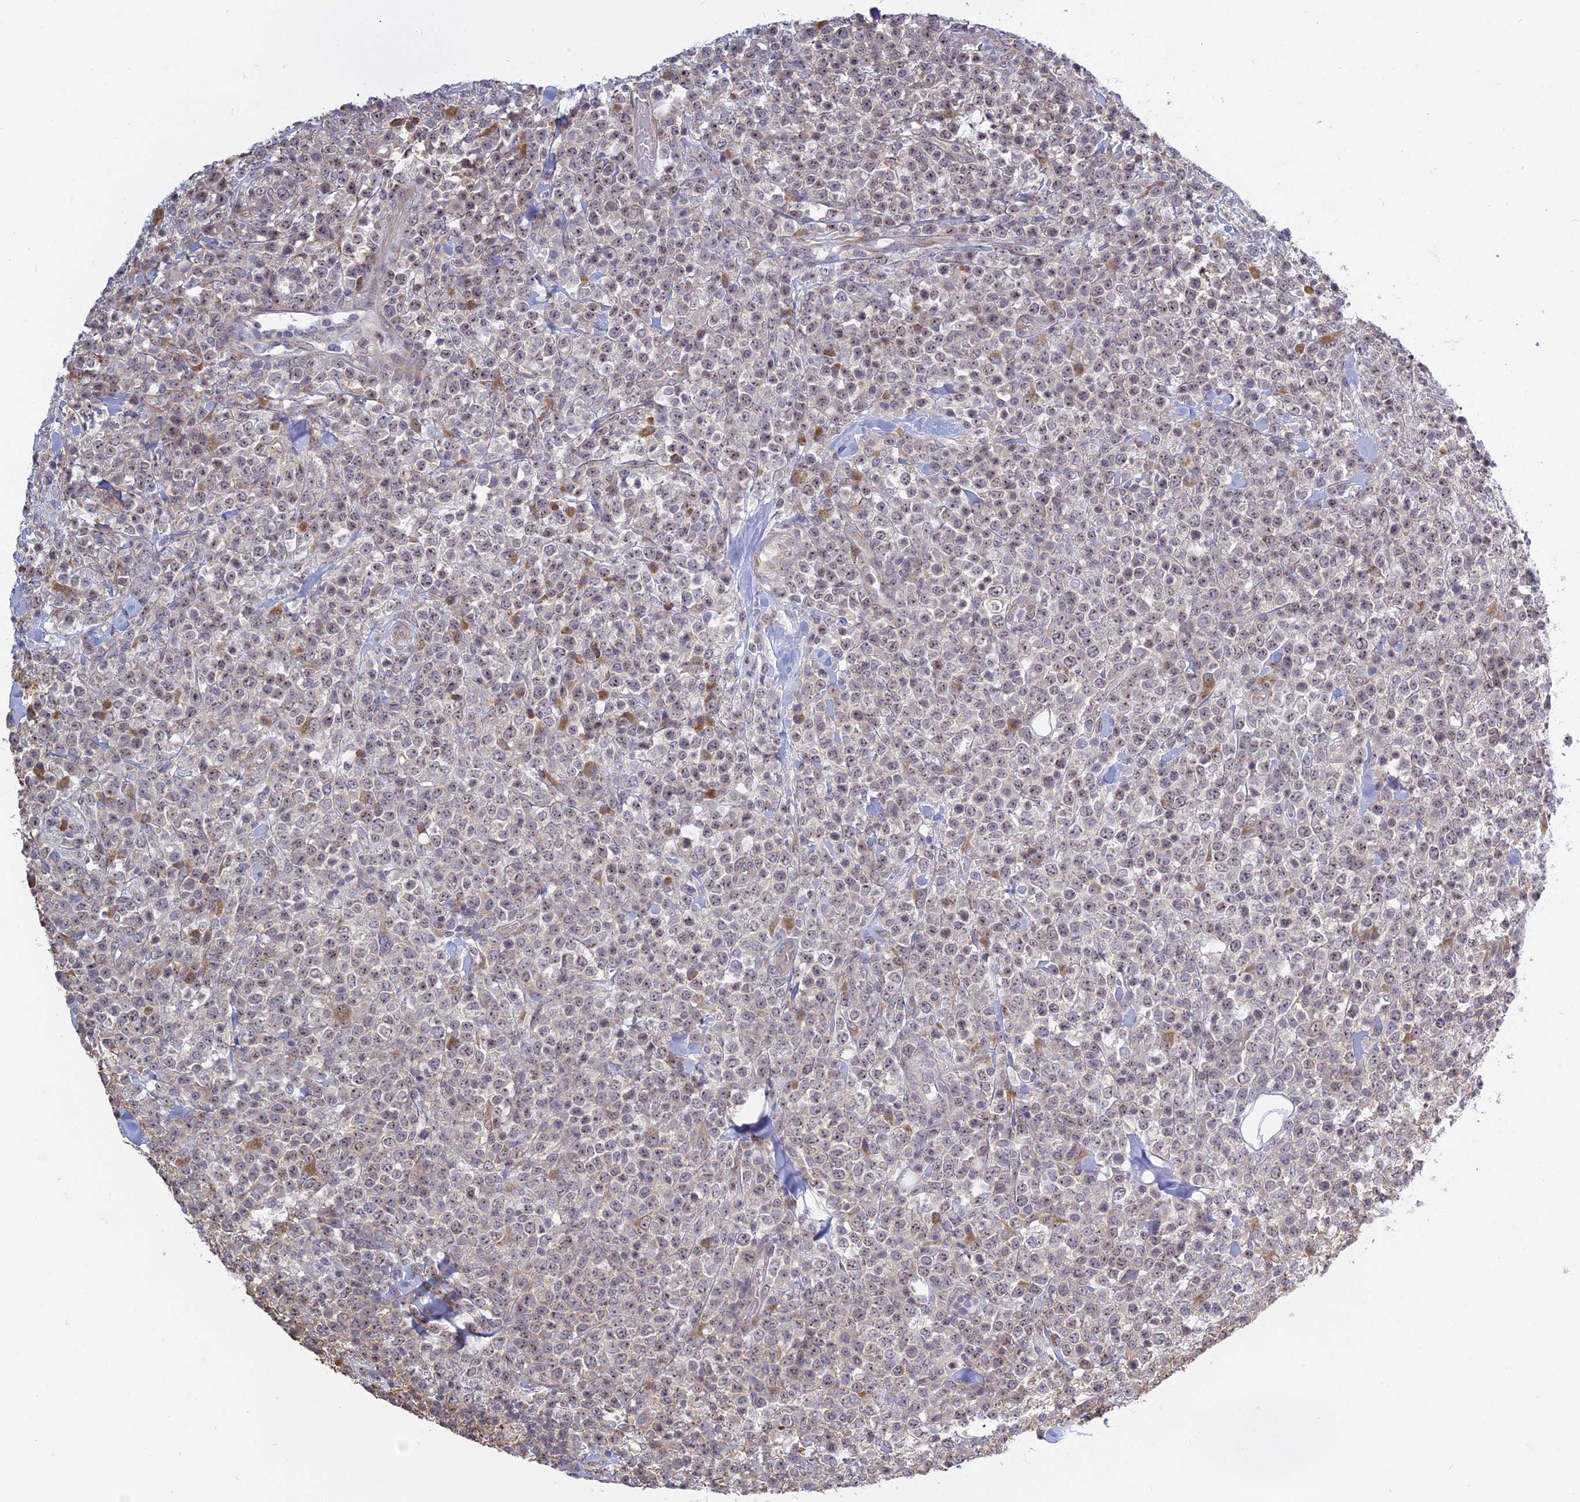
{"staining": {"intensity": "negative", "quantity": "none", "location": "none"}, "tissue": "lymphoma", "cell_type": "Tumor cells", "image_type": "cancer", "snomed": [{"axis": "morphology", "description": "Malignant lymphoma, non-Hodgkin's type, High grade"}, {"axis": "topography", "description": "Colon"}], "caption": "This photomicrograph is of lymphoma stained with immunohistochemistry to label a protein in brown with the nuclei are counter-stained blue. There is no positivity in tumor cells. The staining is performed using DAB brown chromogen with nuclei counter-stained in using hematoxylin.", "gene": "RPS19BP1", "patient": {"sex": "female", "age": 53}}